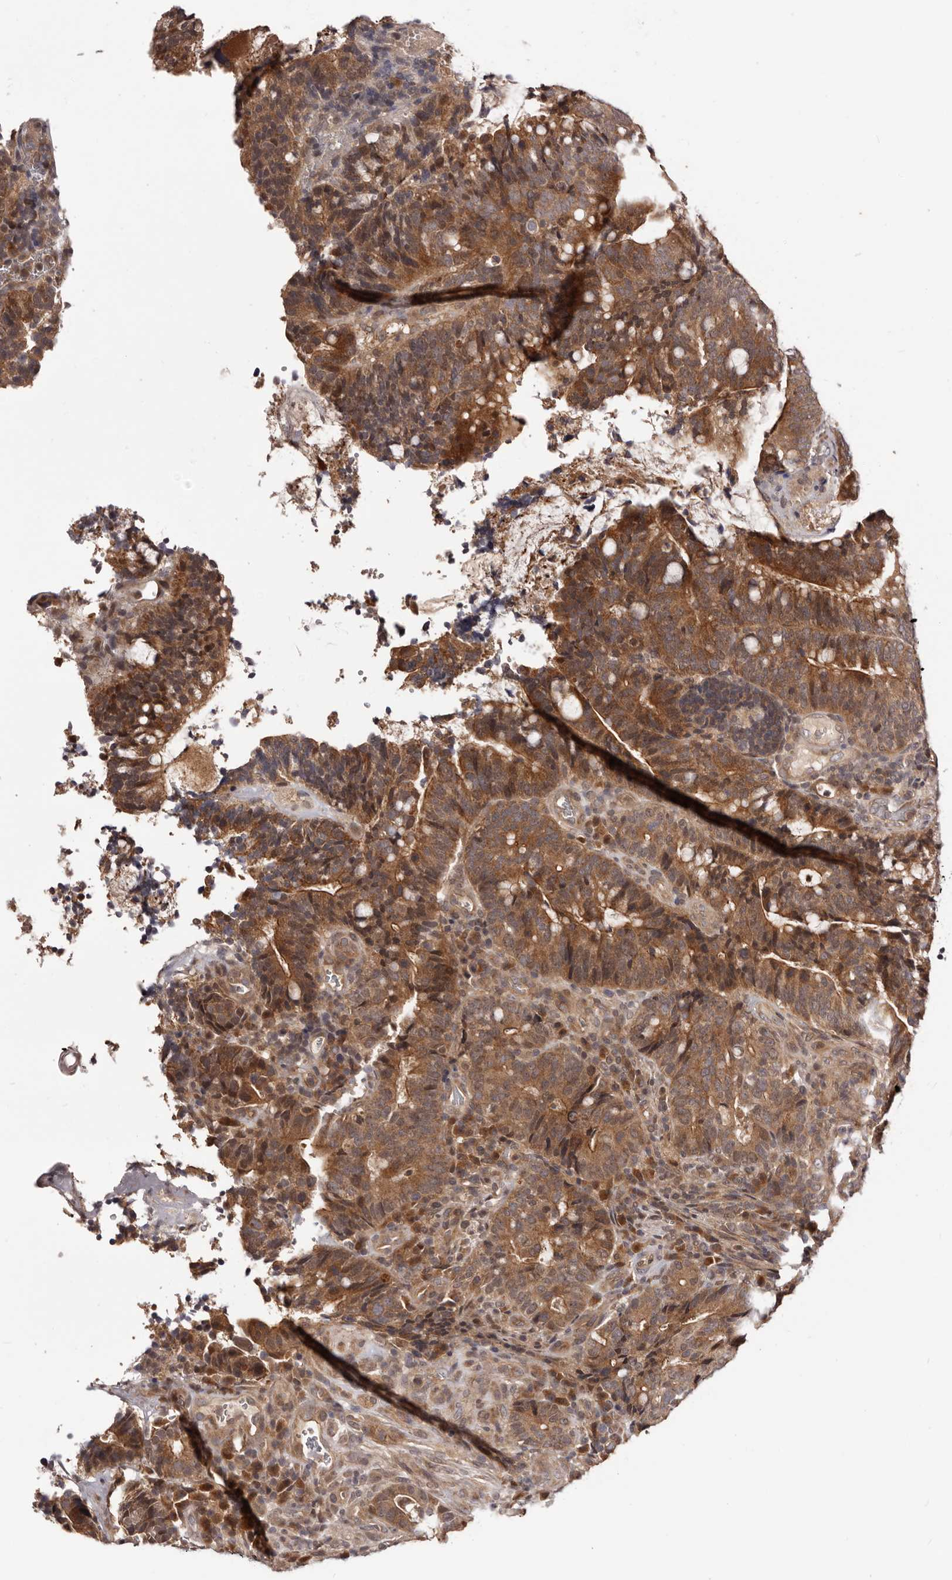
{"staining": {"intensity": "moderate", "quantity": ">75%", "location": "cytoplasmic/membranous"}, "tissue": "colorectal cancer", "cell_type": "Tumor cells", "image_type": "cancer", "snomed": [{"axis": "morphology", "description": "Adenocarcinoma, NOS"}, {"axis": "topography", "description": "Colon"}], "caption": "Adenocarcinoma (colorectal) stained for a protein shows moderate cytoplasmic/membranous positivity in tumor cells.", "gene": "MDP1", "patient": {"sex": "female", "age": 66}}